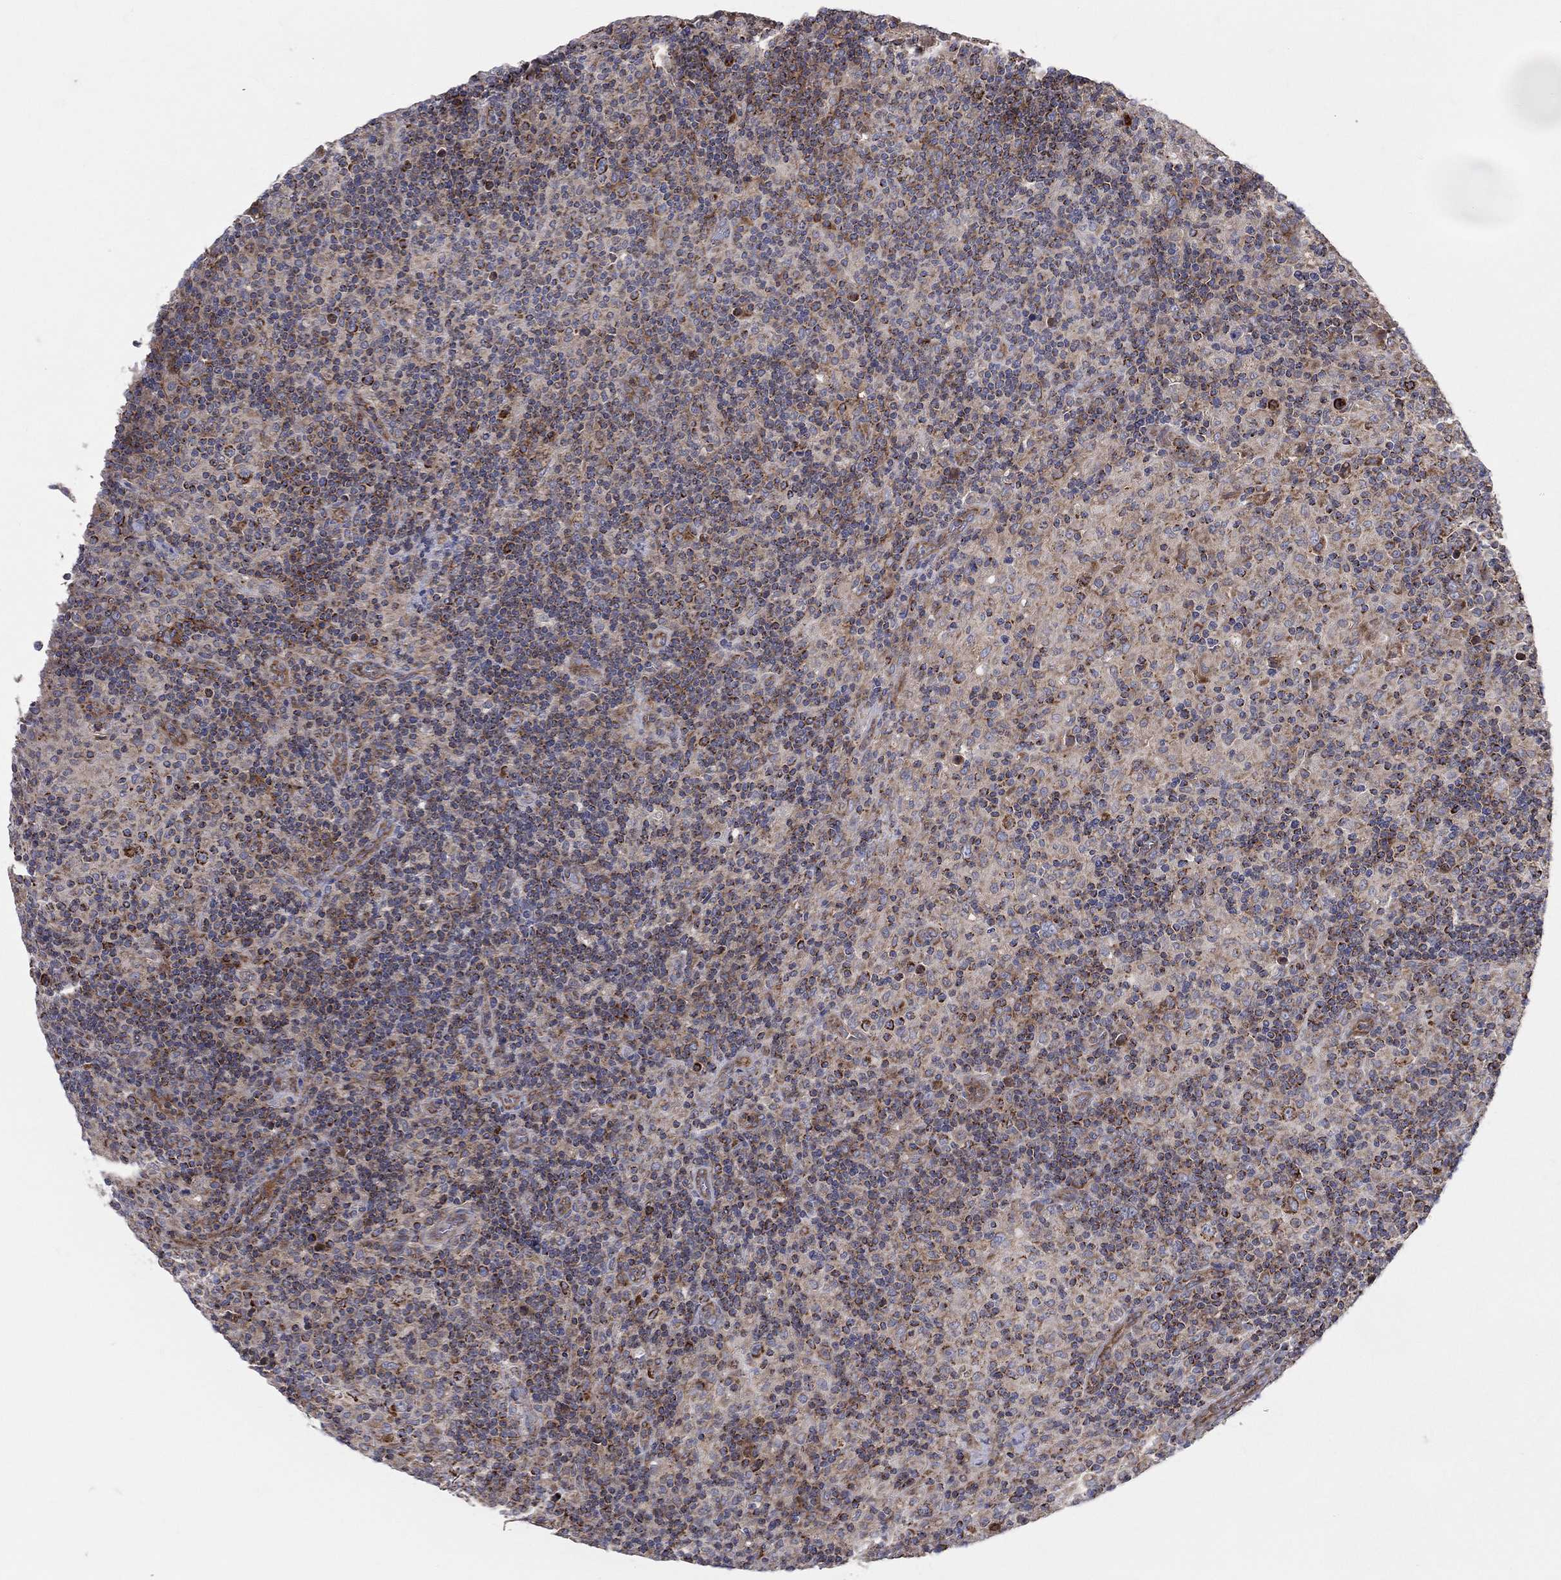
{"staining": {"intensity": "moderate", "quantity": "25%-75%", "location": "cytoplasmic/membranous"}, "tissue": "lymphoma", "cell_type": "Tumor cells", "image_type": "cancer", "snomed": [{"axis": "morphology", "description": "Hodgkin's disease, NOS"}, {"axis": "topography", "description": "Lymph node"}], "caption": "An immunohistochemistry photomicrograph of tumor tissue is shown. Protein staining in brown labels moderate cytoplasmic/membranous positivity in lymphoma within tumor cells. (brown staining indicates protein expression, while blue staining denotes nuclei).", "gene": "MIX23", "patient": {"sex": "male", "age": 70}}